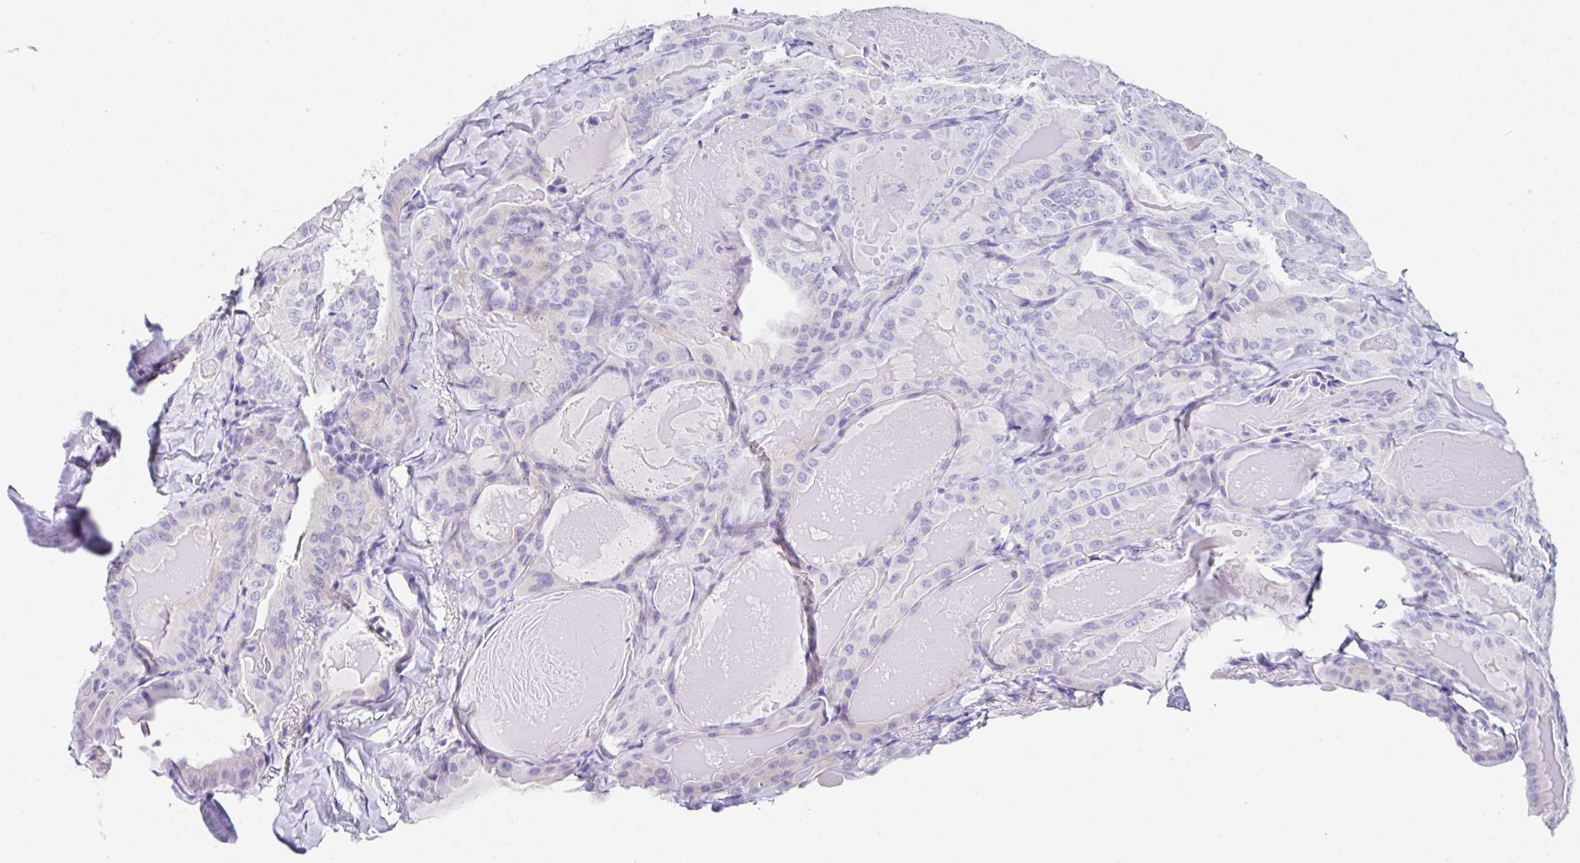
{"staining": {"intensity": "negative", "quantity": "none", "location": "none"}, "tissue": "thyroid cancer", "cell_type": "Tumor cells", "image_type": "cancer", "snomed": [{"axis": "morphology", "description": "Papillary adenocarcinoma, NOS"}, {"axis": "topography", "description": "Thyroid gland"}], "caption": "An immunohistochemistry (IHC) image of thyroid papillary adenocarcinoma is shown. There is no staining in tumor cells of thyroid papillary adenocarcinoma. Nuclei are stained in blue.", "gene": "UGT3A1", "patient": {"sex": "female", "age": 68}}